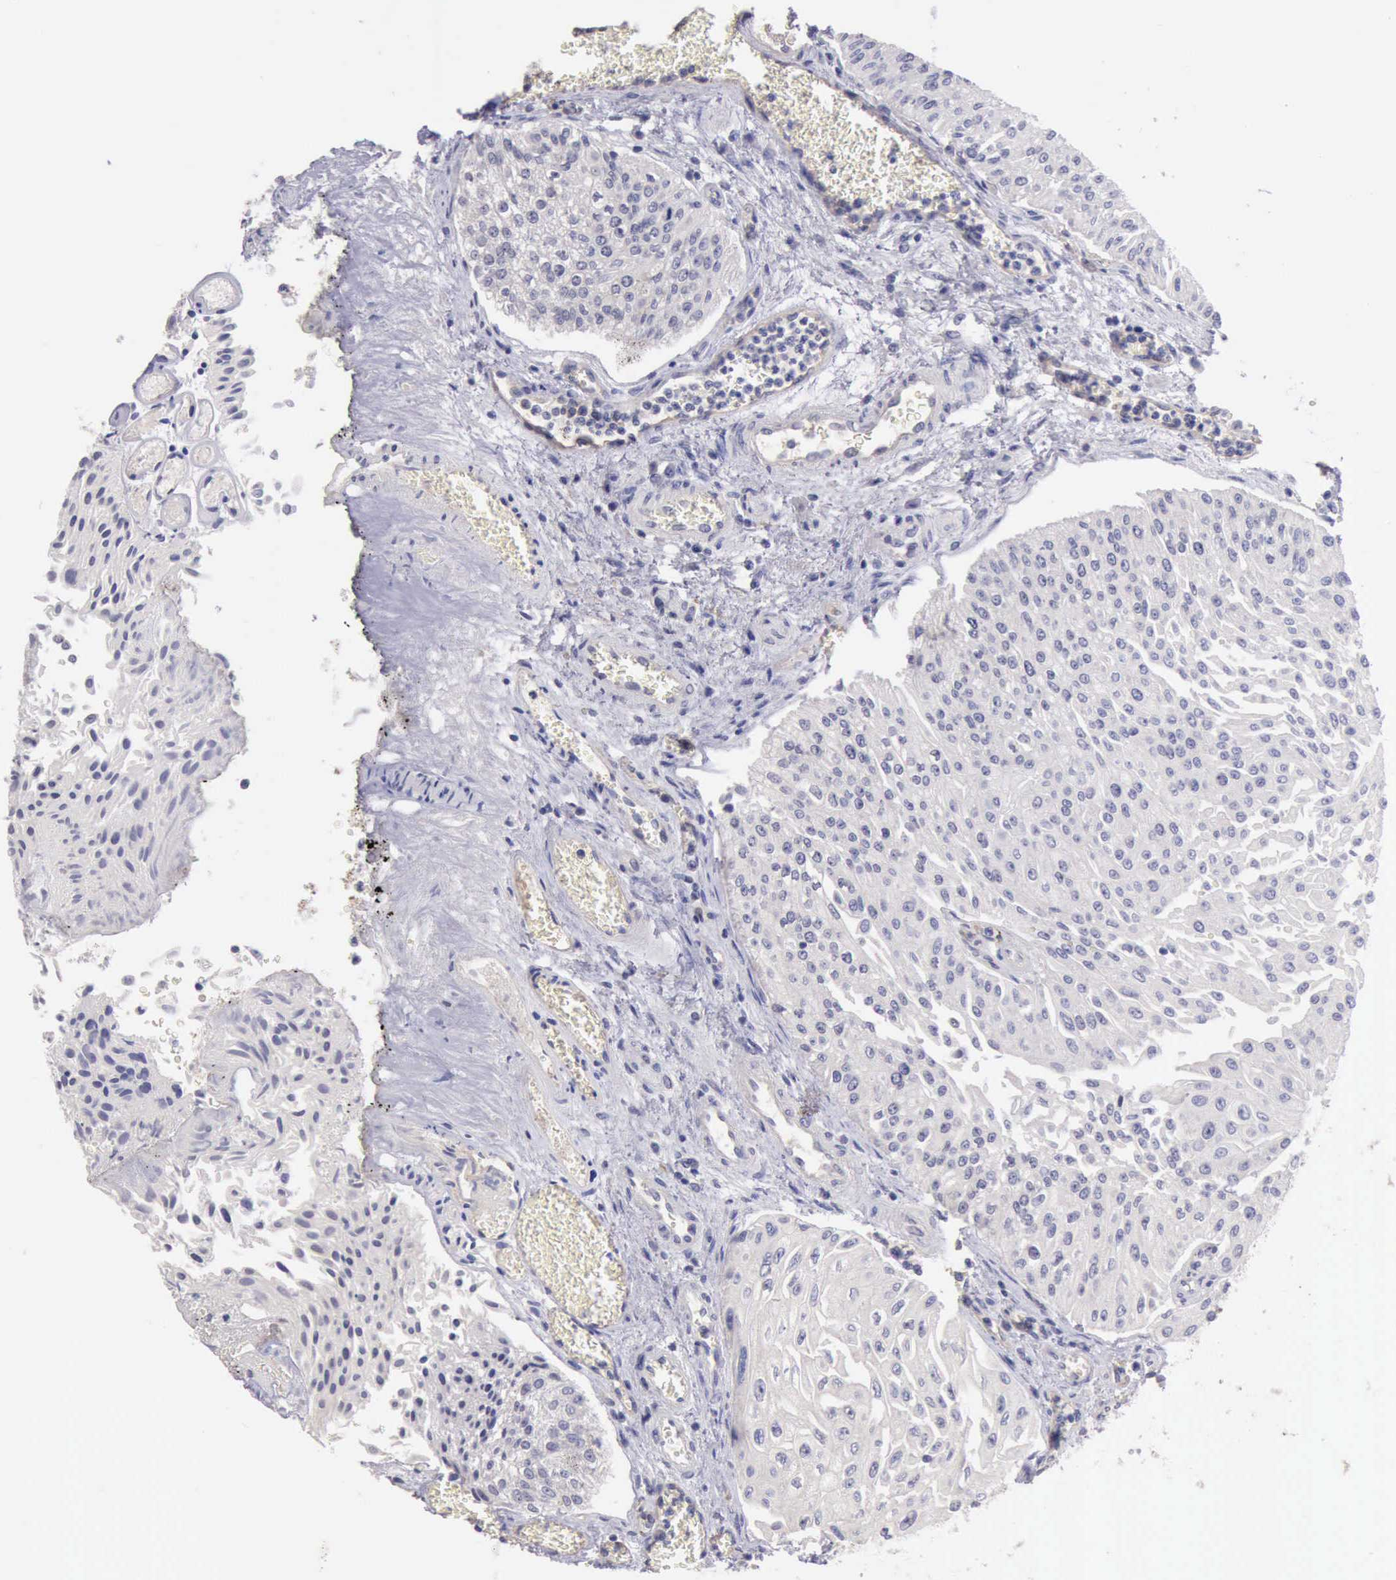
{"staining": {"intensity": "negative", "quantity": "none", "location": "none"}, "tissue": "urothelial cancer", "cell_type": "Tumor cells", "image_type": "cancer", "snomed": [{"axis": "morphology", "description": "Urothelial carcinoma, Low grade"}, {"axis": "topography", "description": "Urinary bladder"}], "caption": "Immunohistochemistry (IHC) photomicrograph of neoplastic tissue: urothelial cancer stained with DAB displays no significant protein positivity in tumor cells. (DAB (3,3'-diaminobenzidine) immunohistochemistry with hematoxylin counter stain).", "gene": "KCND1", "patient": {"sex": "male", "age": 86}}